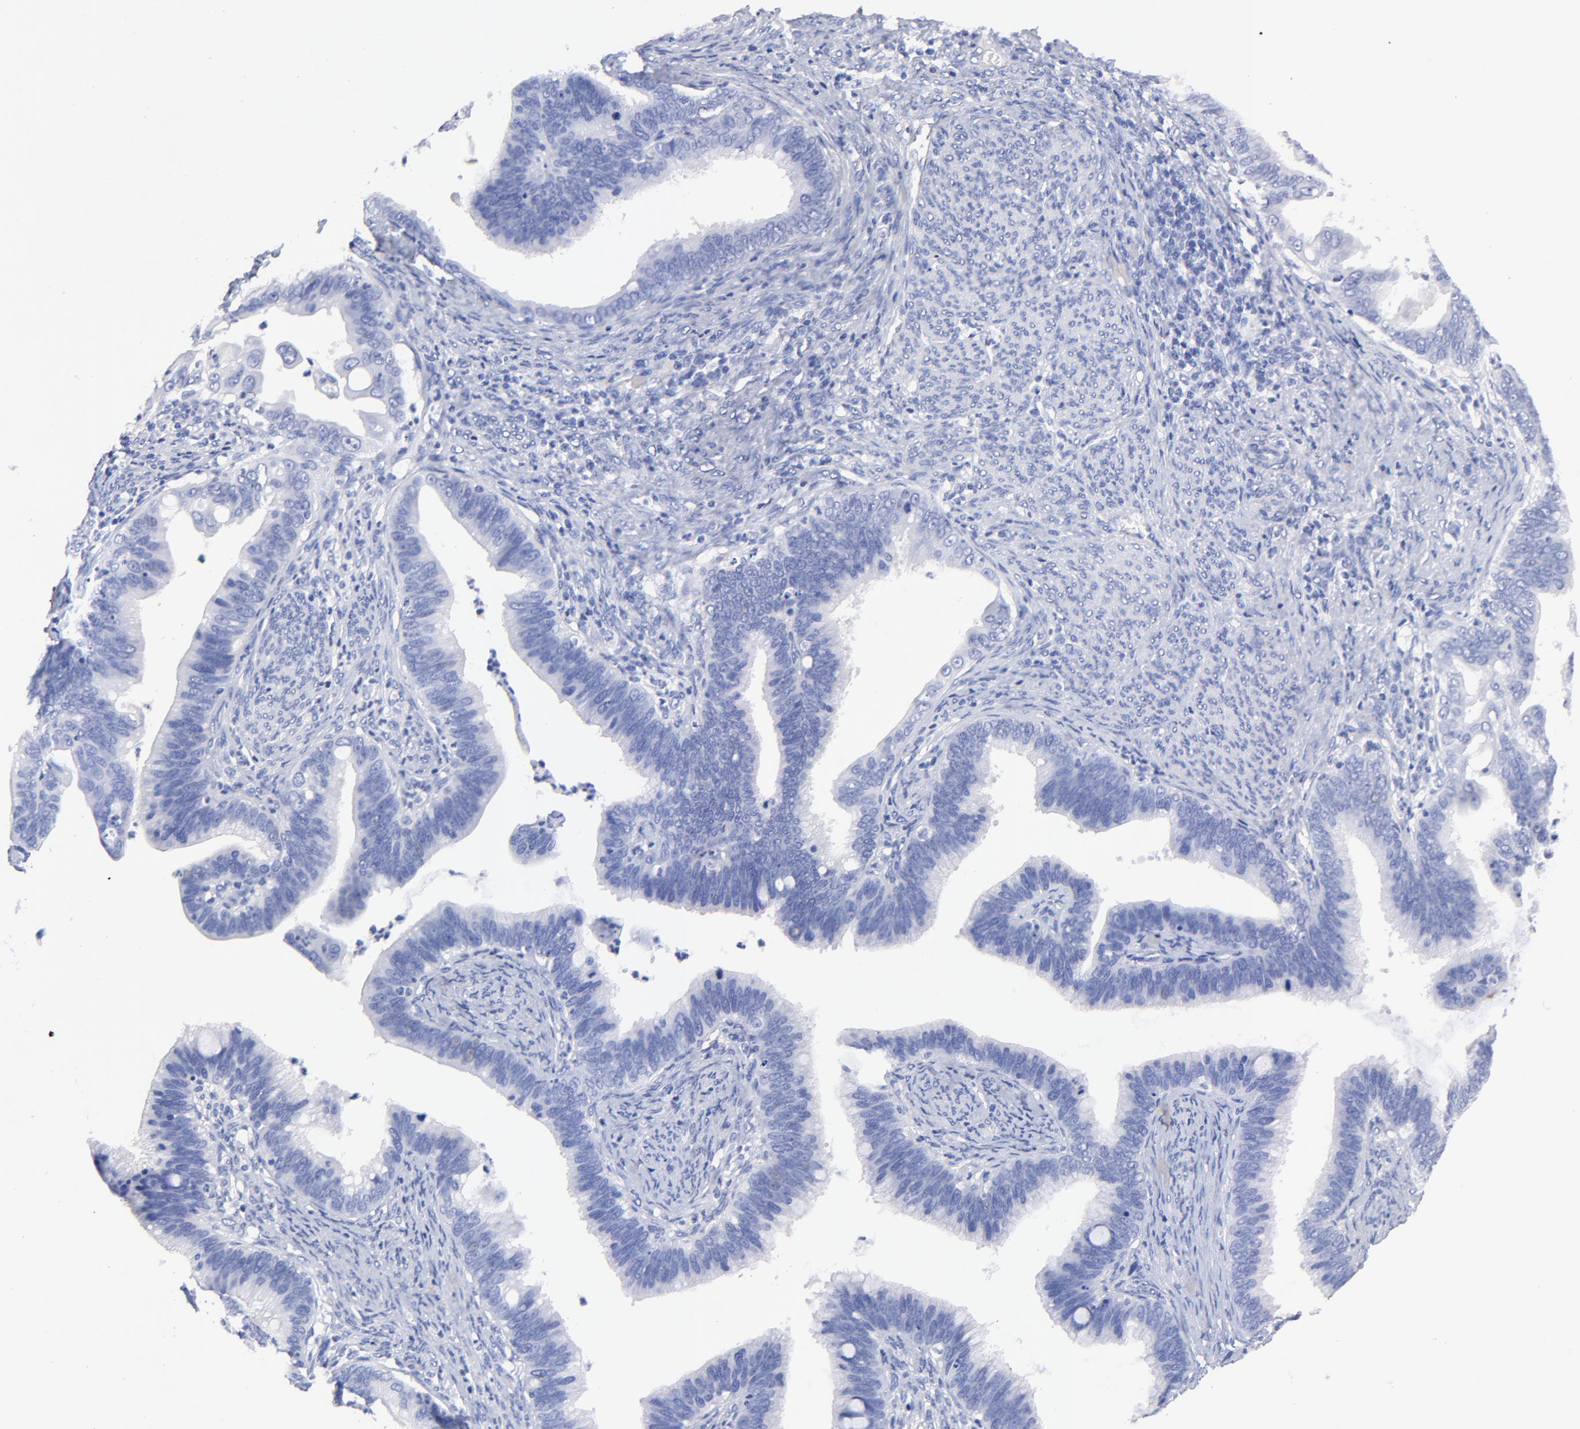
{"staining": {"intensity": "negative", "quantity": "none", "location": "none"}, "tissue": "cervical cancer", "cell_type": "Tumor cells", "image_type": "cancer", "snomed": [{"axis": "morphology", "description": "Adenocarcinoma, NOS"}, {"axis": "topography", "description": "Cervix"}], "caption": "Immunohistochemical staining of human cervical cancer (adenocarcinoma) reveals no significant staining in tumor cells. The staining is performed using DAB brown chromogen with nuclei counter-stained in using hematoxylin.", "gene": "HORMAD2", "patient": {"sex": "female", "age": 47}}